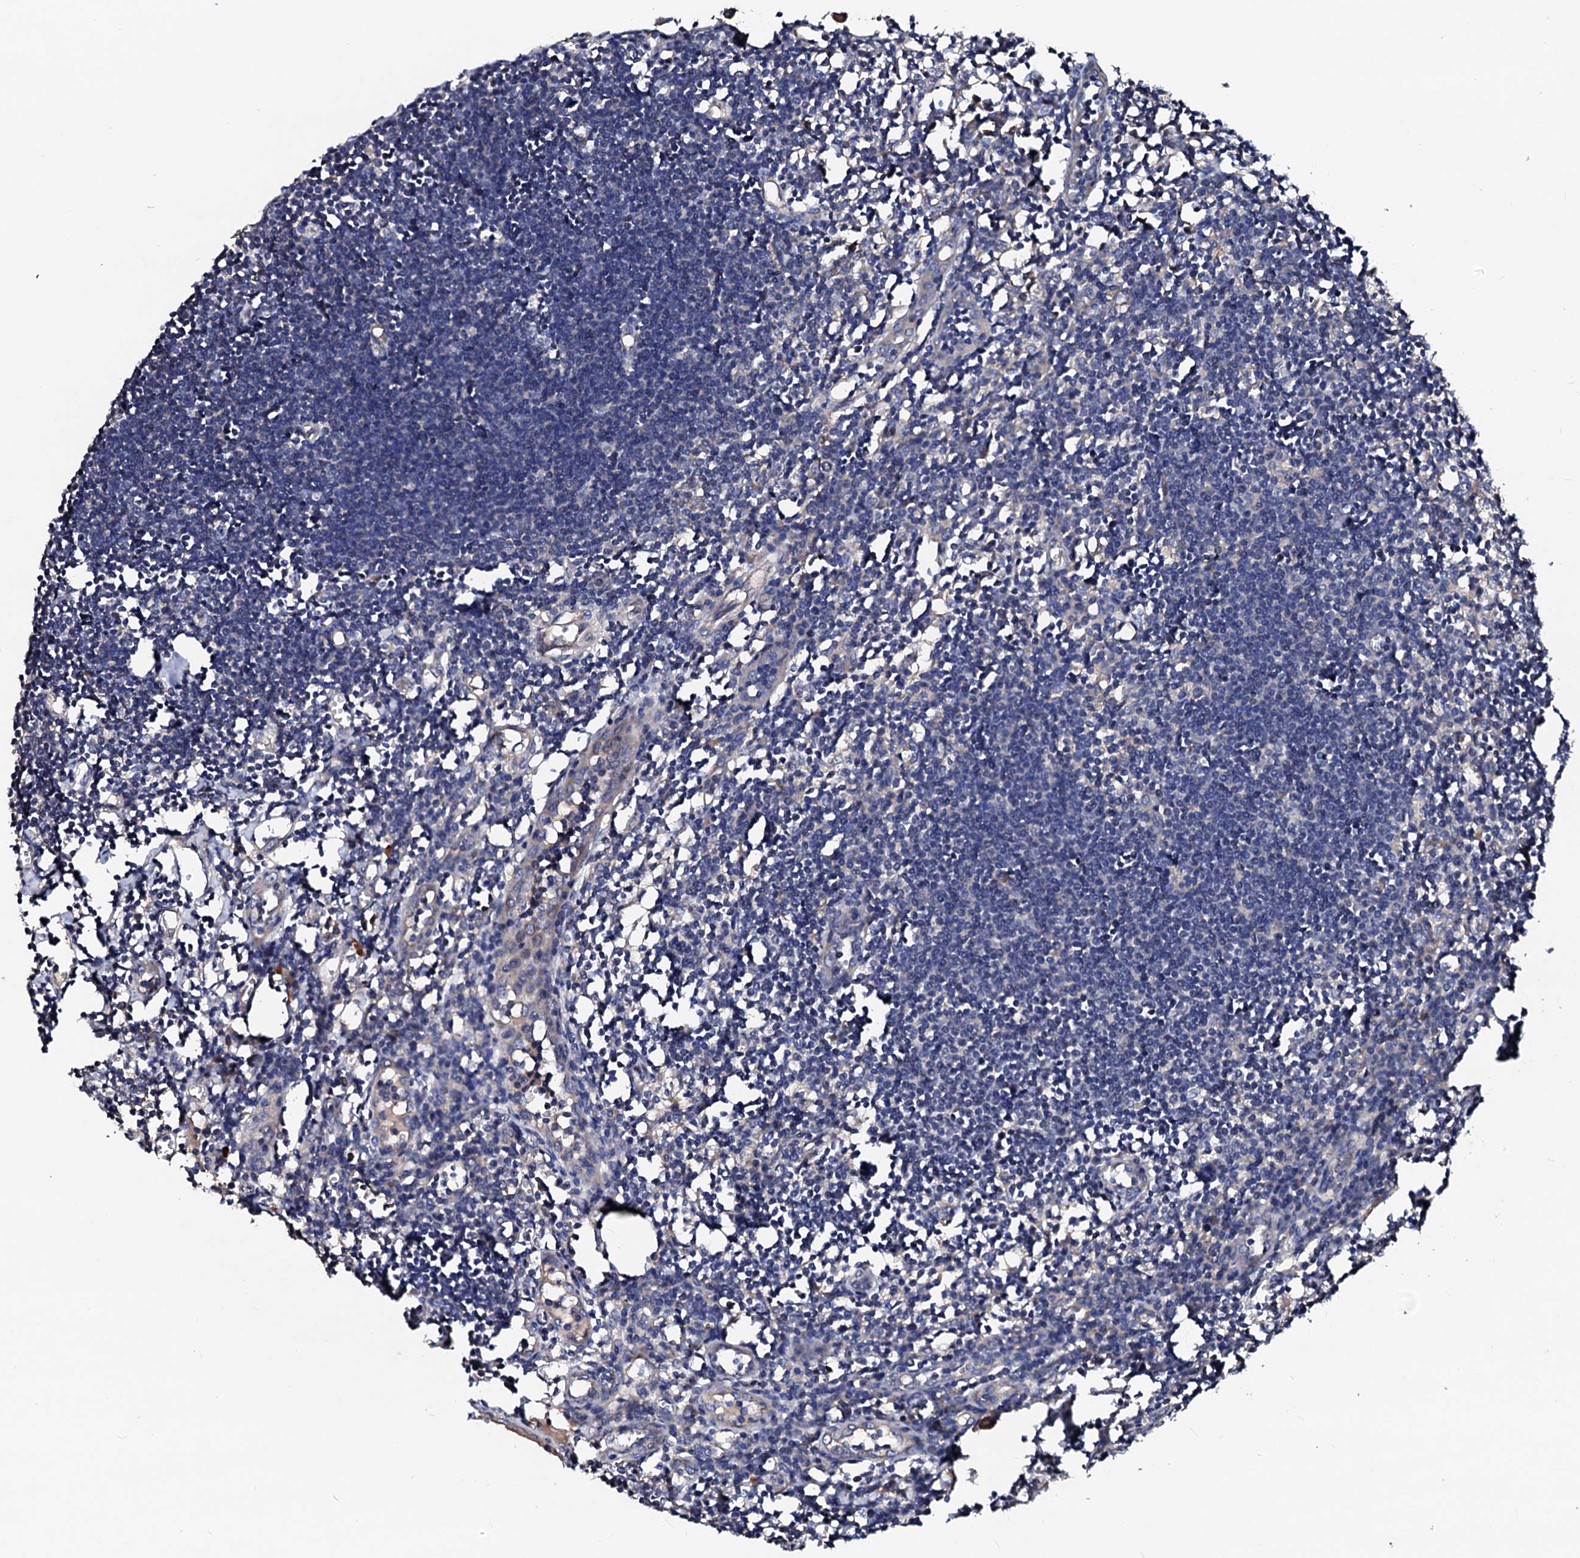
{"staining": {"intensity": "weak", "quantity": "<25%", "location": "cytoplasmic/membranous"}, "tissue": "lymph node", "cell_type": "Germinal center cells", "image_type": "normal", "snomed": [{"axis": "morphology", "description": "Normal tissue, NOS"}, {"axis": "morphology", "description": "Malignant melanoma, Metastatic site"}, {"axis": "topography", "description": "Lymph node"}], "caption": "Normal lymph node was stained to show a protein in brown. There is no significant staining in germinal center cells.", "gene": "TBCEL", "patient": {"sex": "male", "age": 41}}